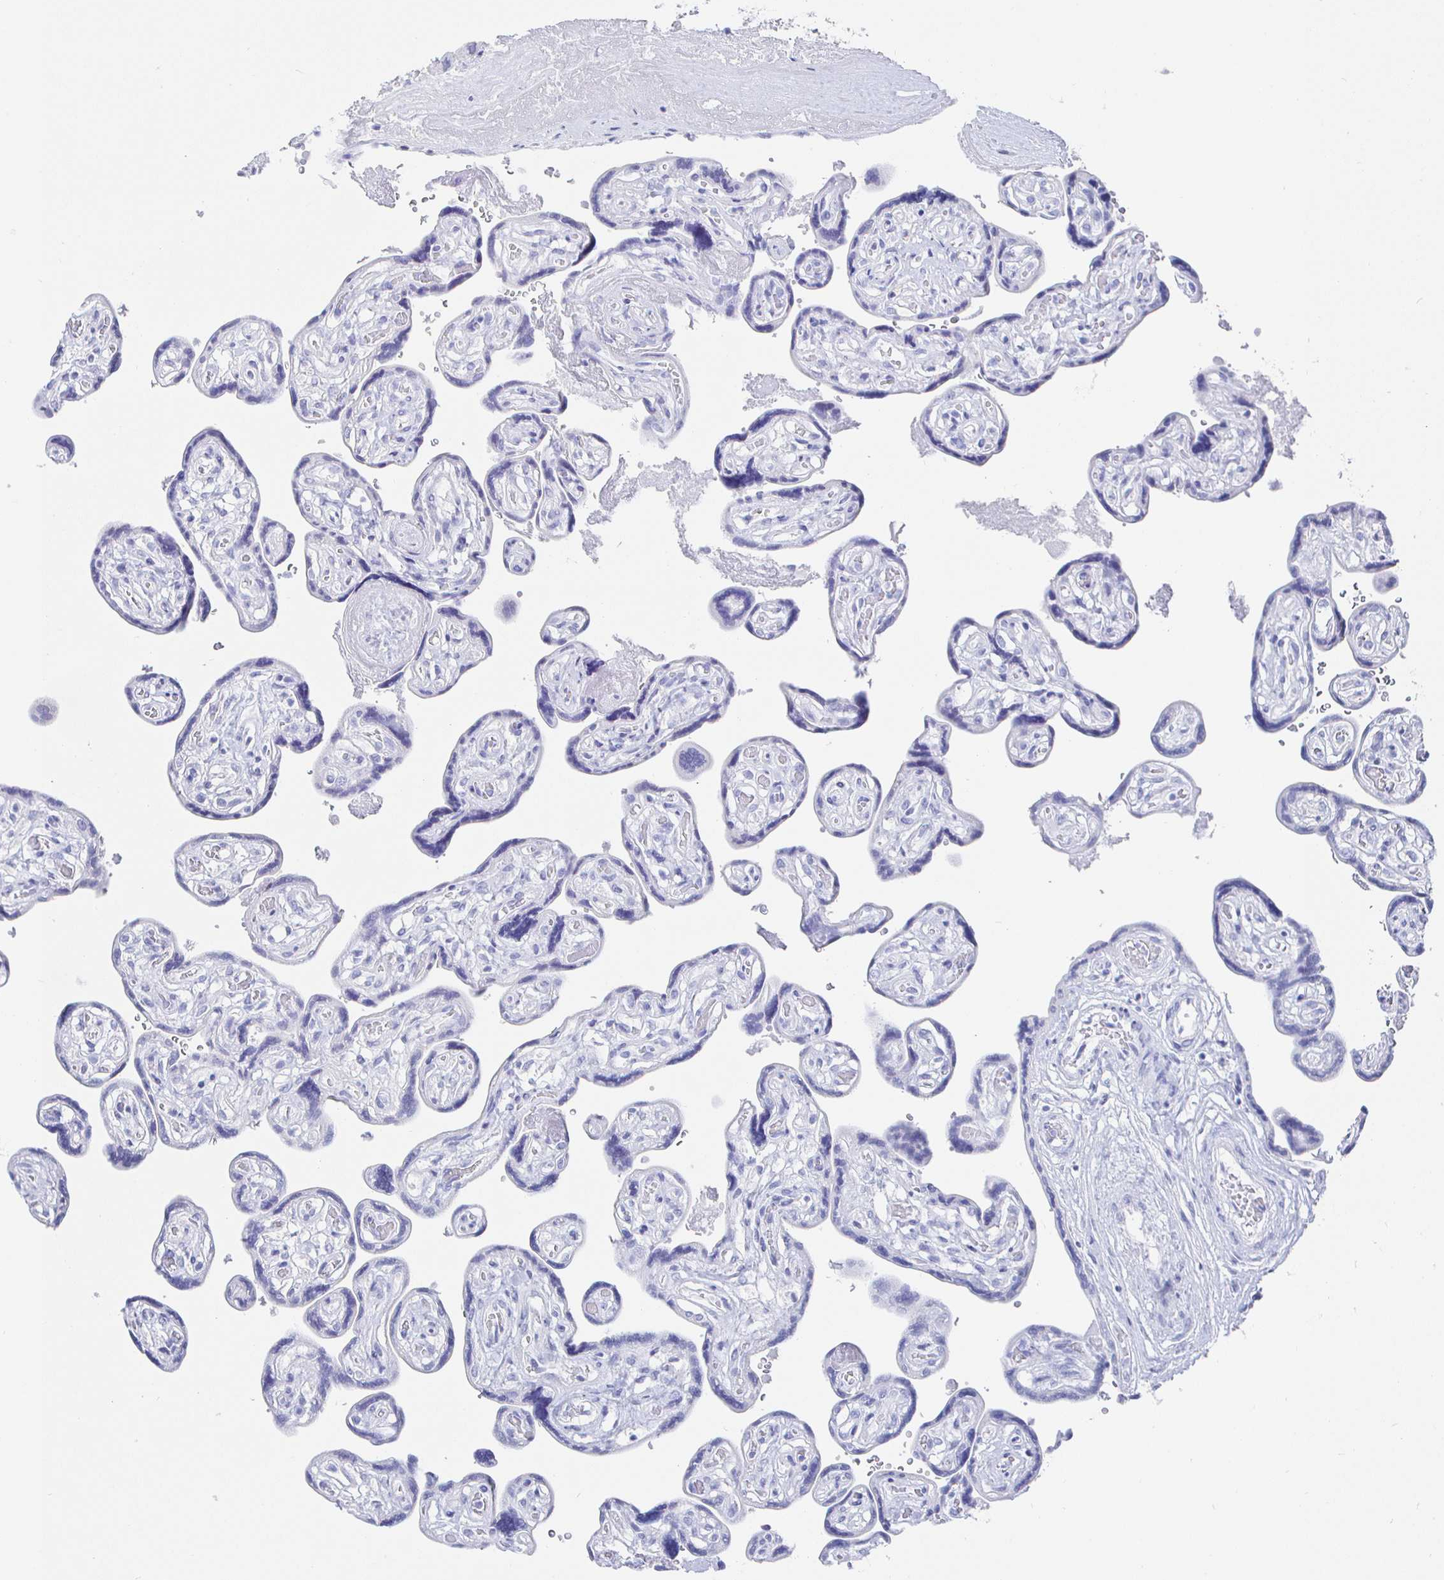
{"staining": {"intensity": "negative", "quantity": "none", "location": "none"}, "tissue": "placenta", "cell_type": "Trophoblastic cells", "image_type": "normal", "snomed": [{"axis": "morphology", "description": "Normal tissue, NOS"}, {"axis": "topography", "description": "Placenta"}], "caption": "A histopathology image of human placenta is negative for staining in trophoblastic cells. (Brightfield microscopy of DAB (3,3'-diaminobenzidine) IHC at high magnification).", "gene": "CLCA1", "patient": {"sex": "female", "age": 32}}